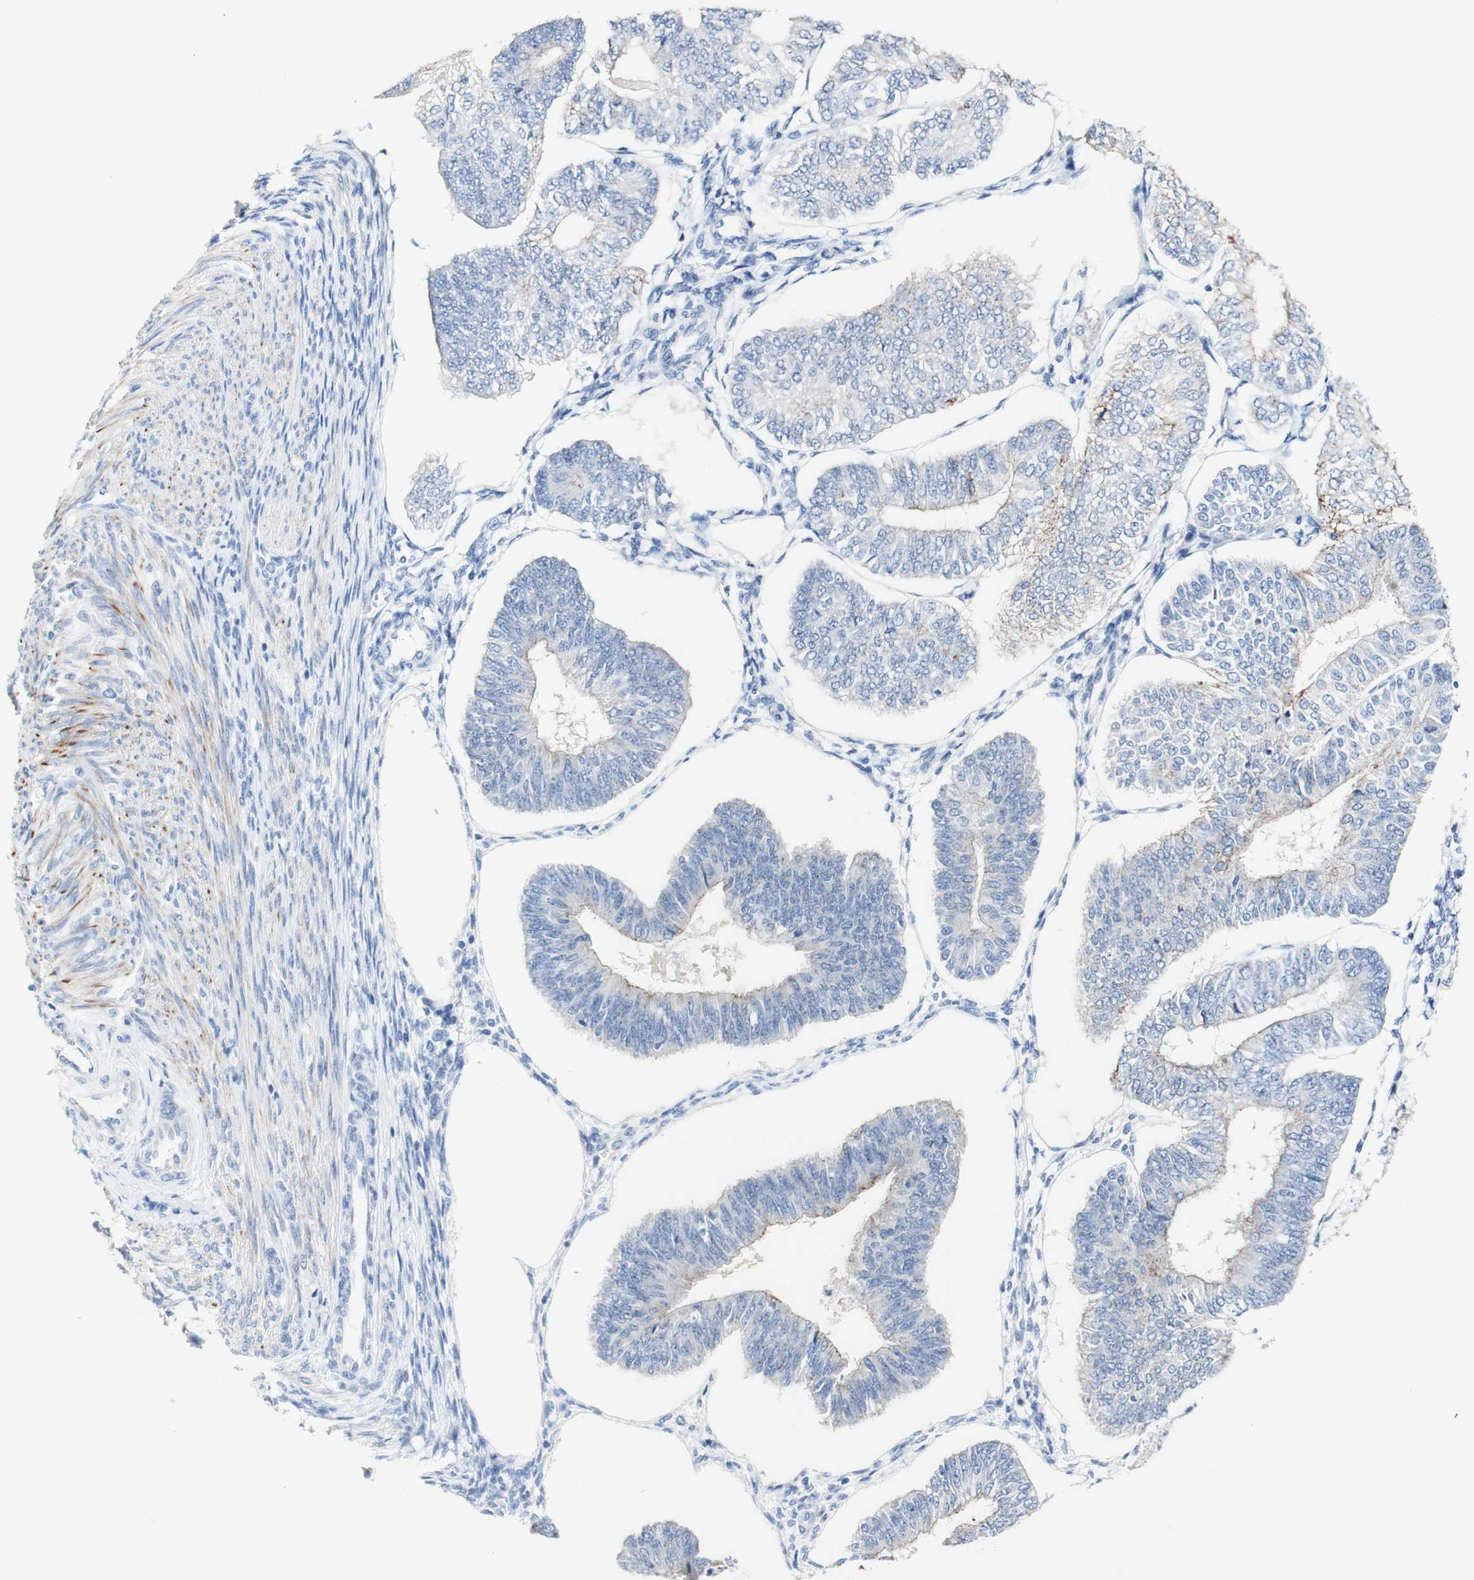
{"staining": {"intensity": "negative", "quantity": "none", "location": "none"}, "tissue": "endometrial cancer", "cell_type": "Tumor cells", "image_type": "cancer", "snomed": [{"axis": "morphology", "description": "Adenocarcinoma, NOS"}, {"axis": "topography", "description": "Endometrium"}], "caption": "Tumor cells are negative for brown protein staining in endometrial cancer (adenocarcinoma).", "gene": "DSC2", "patient": {"sex": "female", "age": 58}}